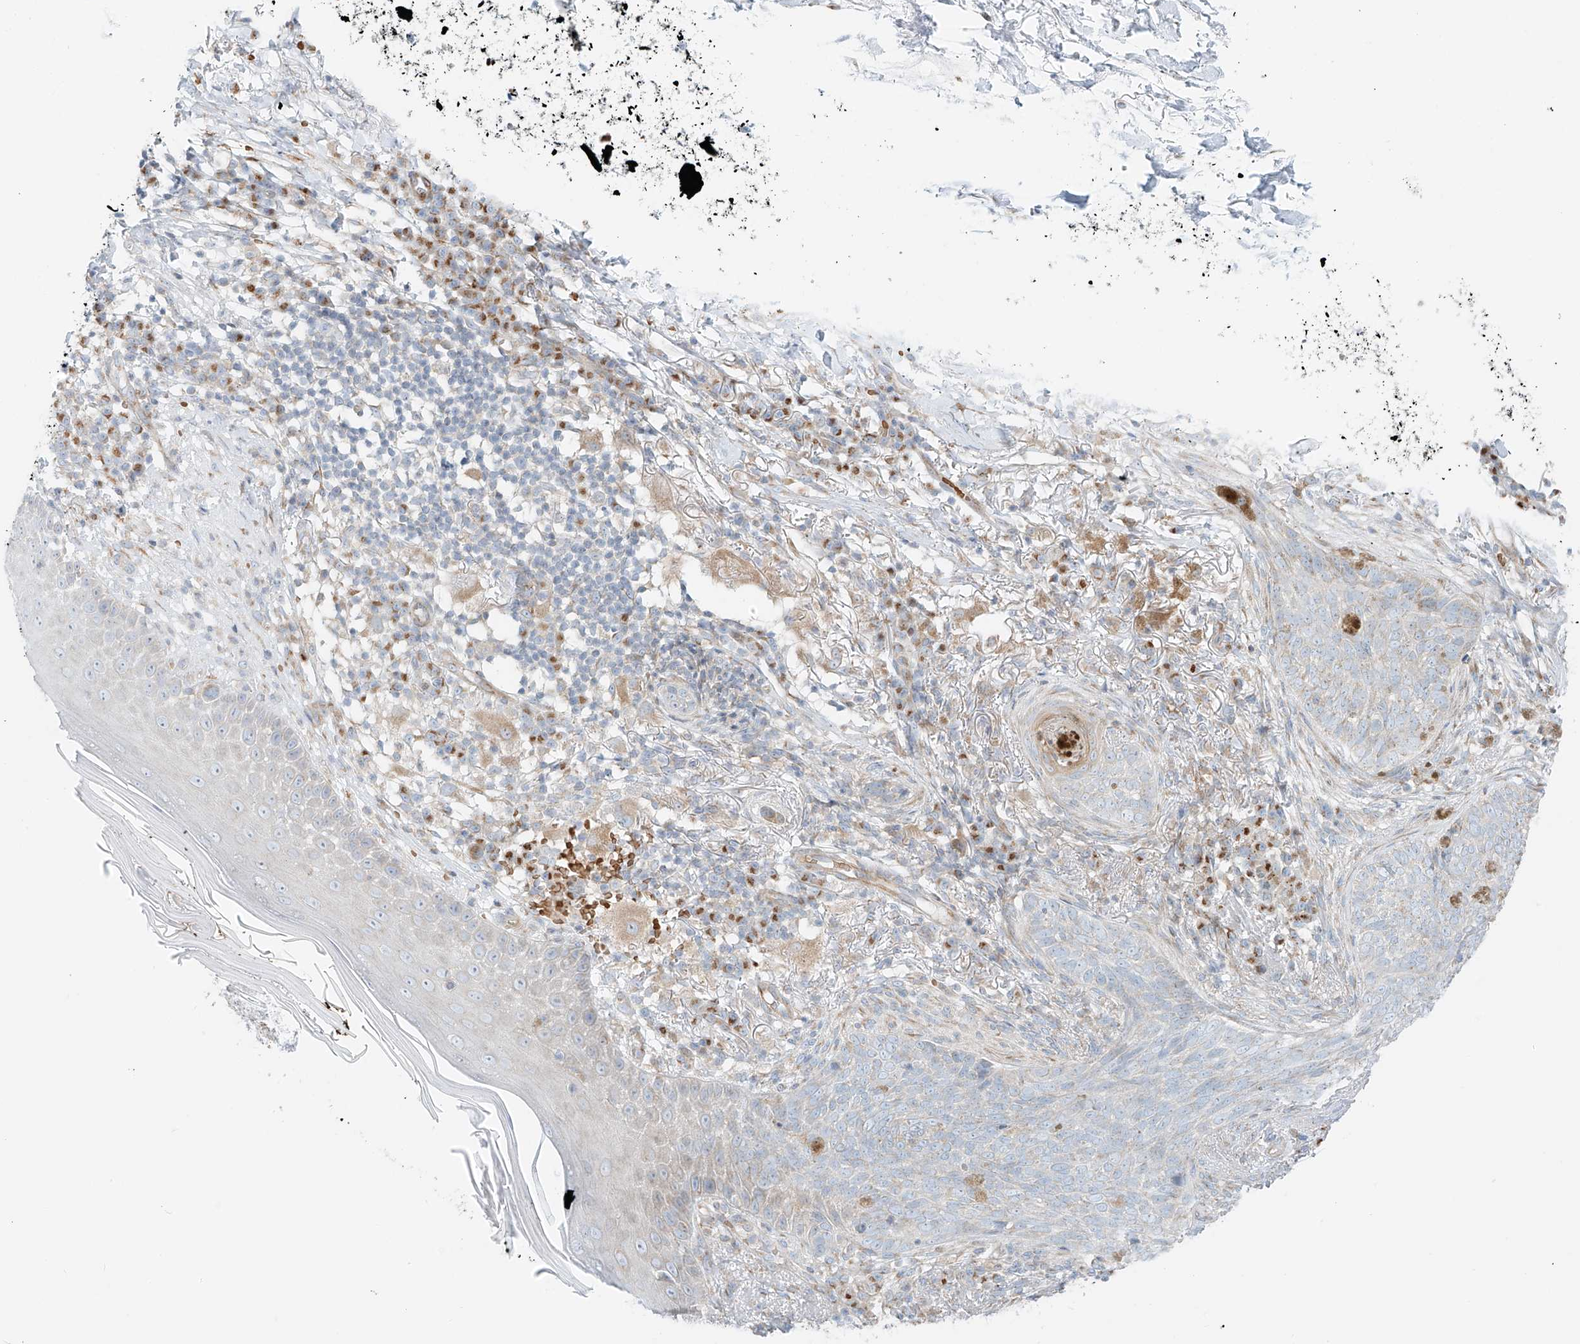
{"staining": {"intensity": "weak", "quantity": "<25%", "location": "cytoplasmic/membranous"}, "tissue": "skin cancer", "cell_type": "Tumor cells", "image_type": "cancer", "snomed": [{"axis": "morphology", "description": "Basal cell carcinoma"}, {"axis": "topography", "description": "Skin"}], "caption": "Skin cancer was stained to show a protein in brown. There is no significant positivity in tumor cells.", "gene": "EIPR1", "patient": {"sex": "male", "age": 85}}